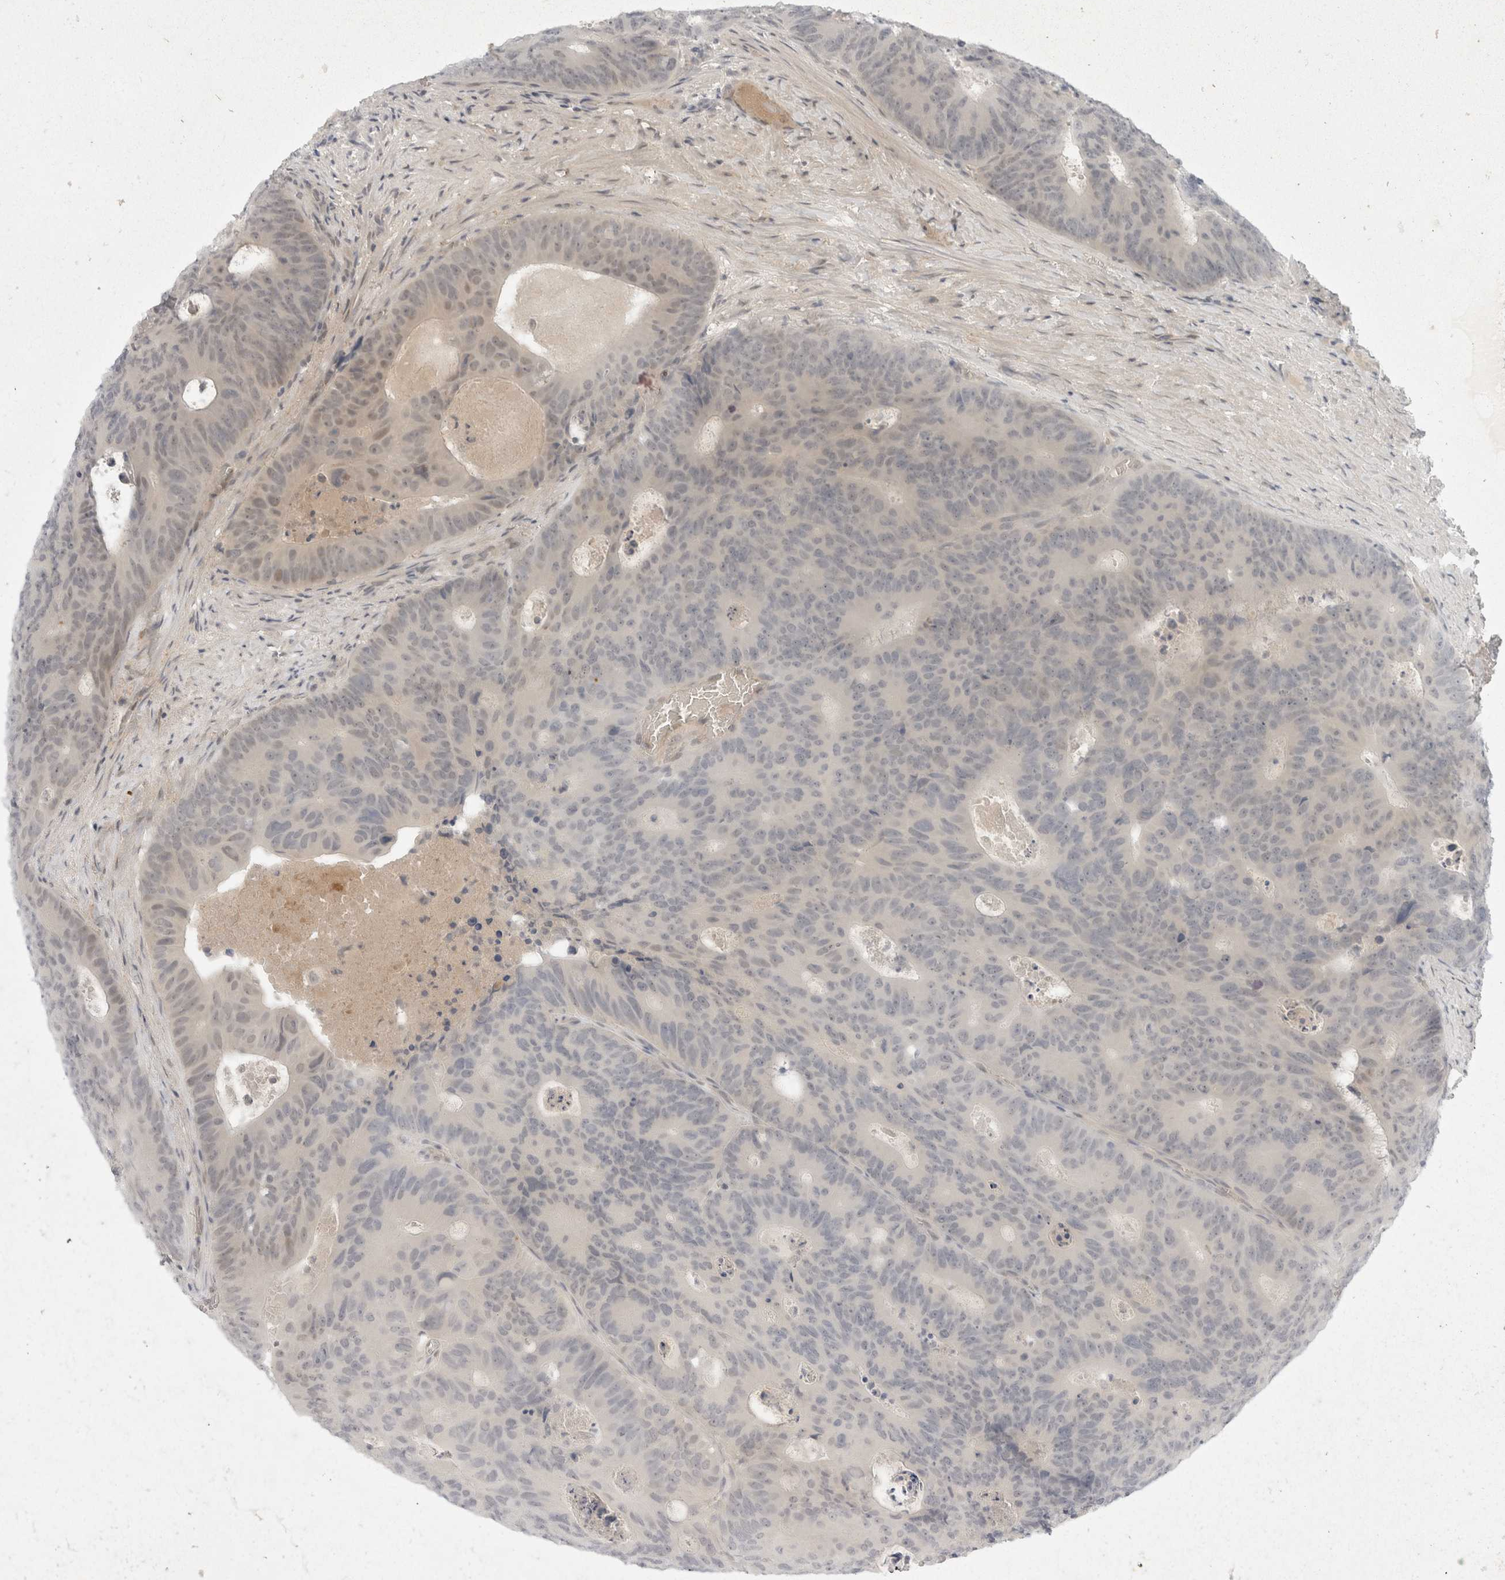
{"staining": {"intensity": "weak", "quantity": "<25%", "location": "cytoplasmic/membranous"}, "tissue": "colorectal cancer", "cell_type": "Tumor cells", "image_type": "cancer", "snomed": [{"axis": "morphology", "description": "Adenocarcinoma, NOS"}, {"axis": "topography", "description": "Colon"}], "caption": "Immunohistochemical staining of colorectal cancer (adenocarcinoma) shows no significant expression in tumor cells.", "gene": "TOM1L2", "patient": {"sex": "male", "age": 87}}